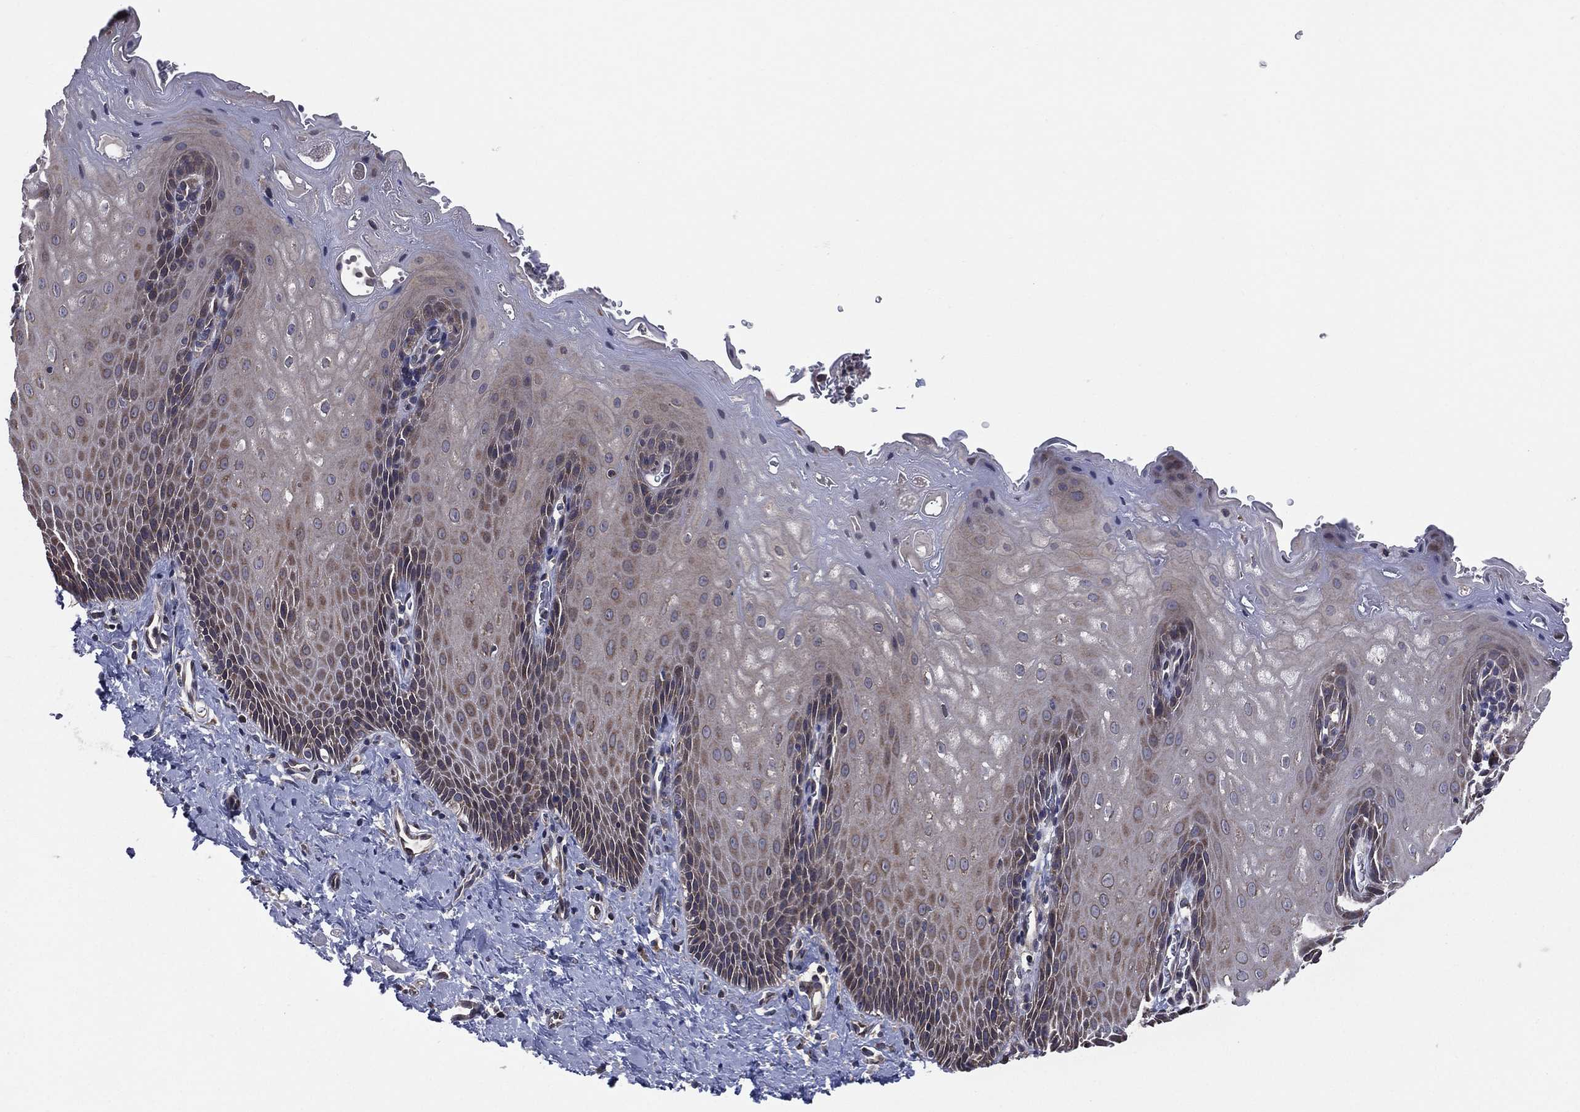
{"staining": {"intensity": "negative", "quantity": "none", "location": "none"}, "tissue": "esophagus", "cell_type": "Squamous epithelial cells", "image_type": "normal", "snomed": [{"axis": "morphology", "description": "Normal tissue, NOS"}, {"axis": "topography", "description": "Esophagus"}], "caption": "Normal esophagus was stained to show a protein in brown. There is no significant positivity in squamous epithelial cells. The staining is performed using DAB (3,3'-diaminobenzidine) brown chromogen with nuclei counter-stained in using hematoxylin.", "gene": "C2orf76", "patient": {"sex": "male", "age": 64}}